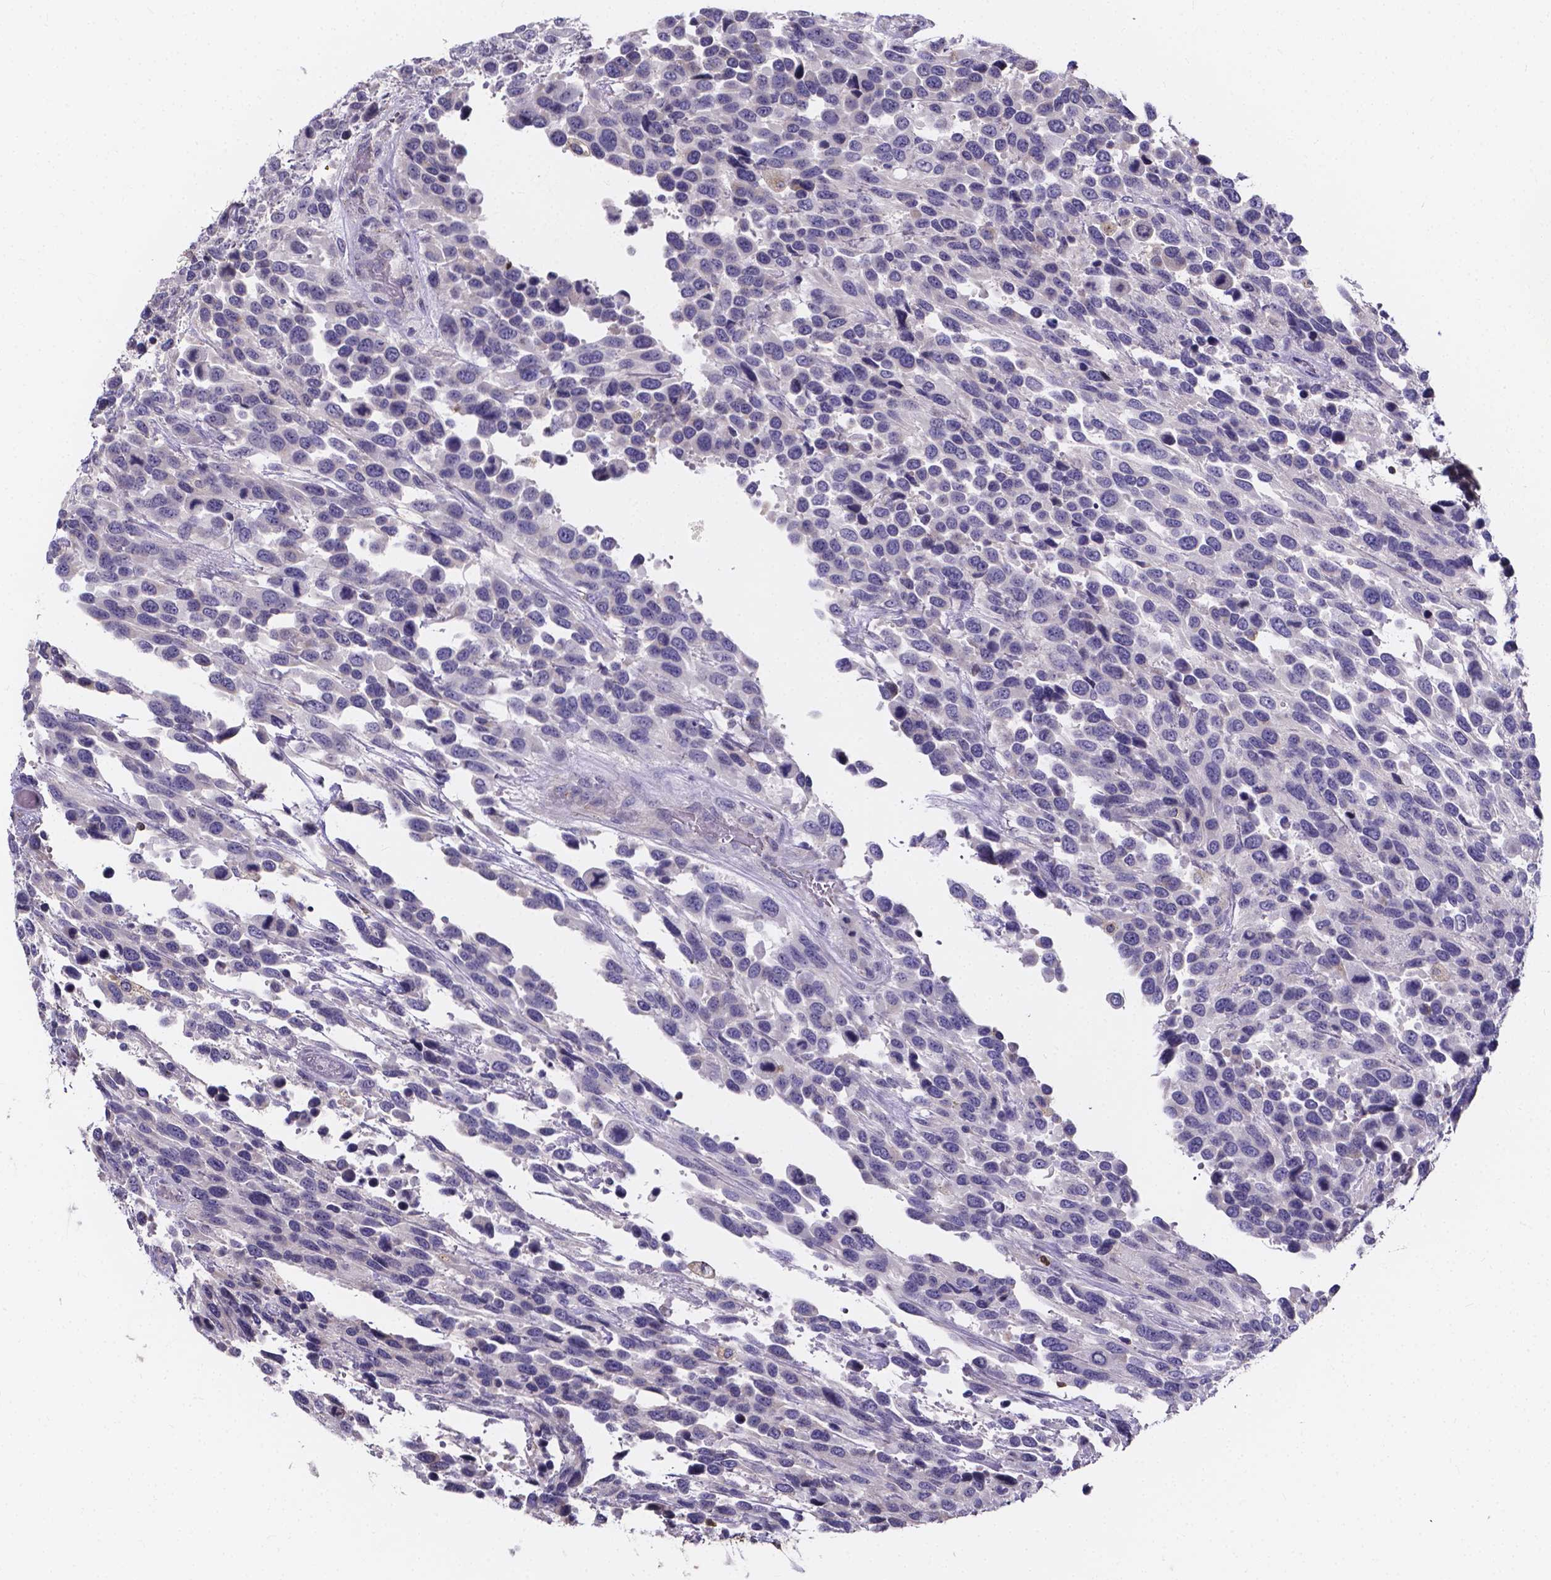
{"staining": {"intensity": "negative", "quantity": "none", "location": "none"}, "tissue": "urothelial cancer", "cell_type": "Tumor cells", "image_type": "cancer", "snomed": [{"axis": "morphology", "description": "Urothelial carcinoma, High grade"}, {"axis": "topography", "description": "Urinary bladder"}], "caption": "Immunohistochemistry image of neoplastic tissue: urothelial carcinoma (high-grade) stained with DAB exhibits no significant protein positivity in tumor cells. (Brightfield microscopy of DAB IHC at high magnification).", "gene": "THEMIS", "patient": {"sex": "female", "age": 70}}